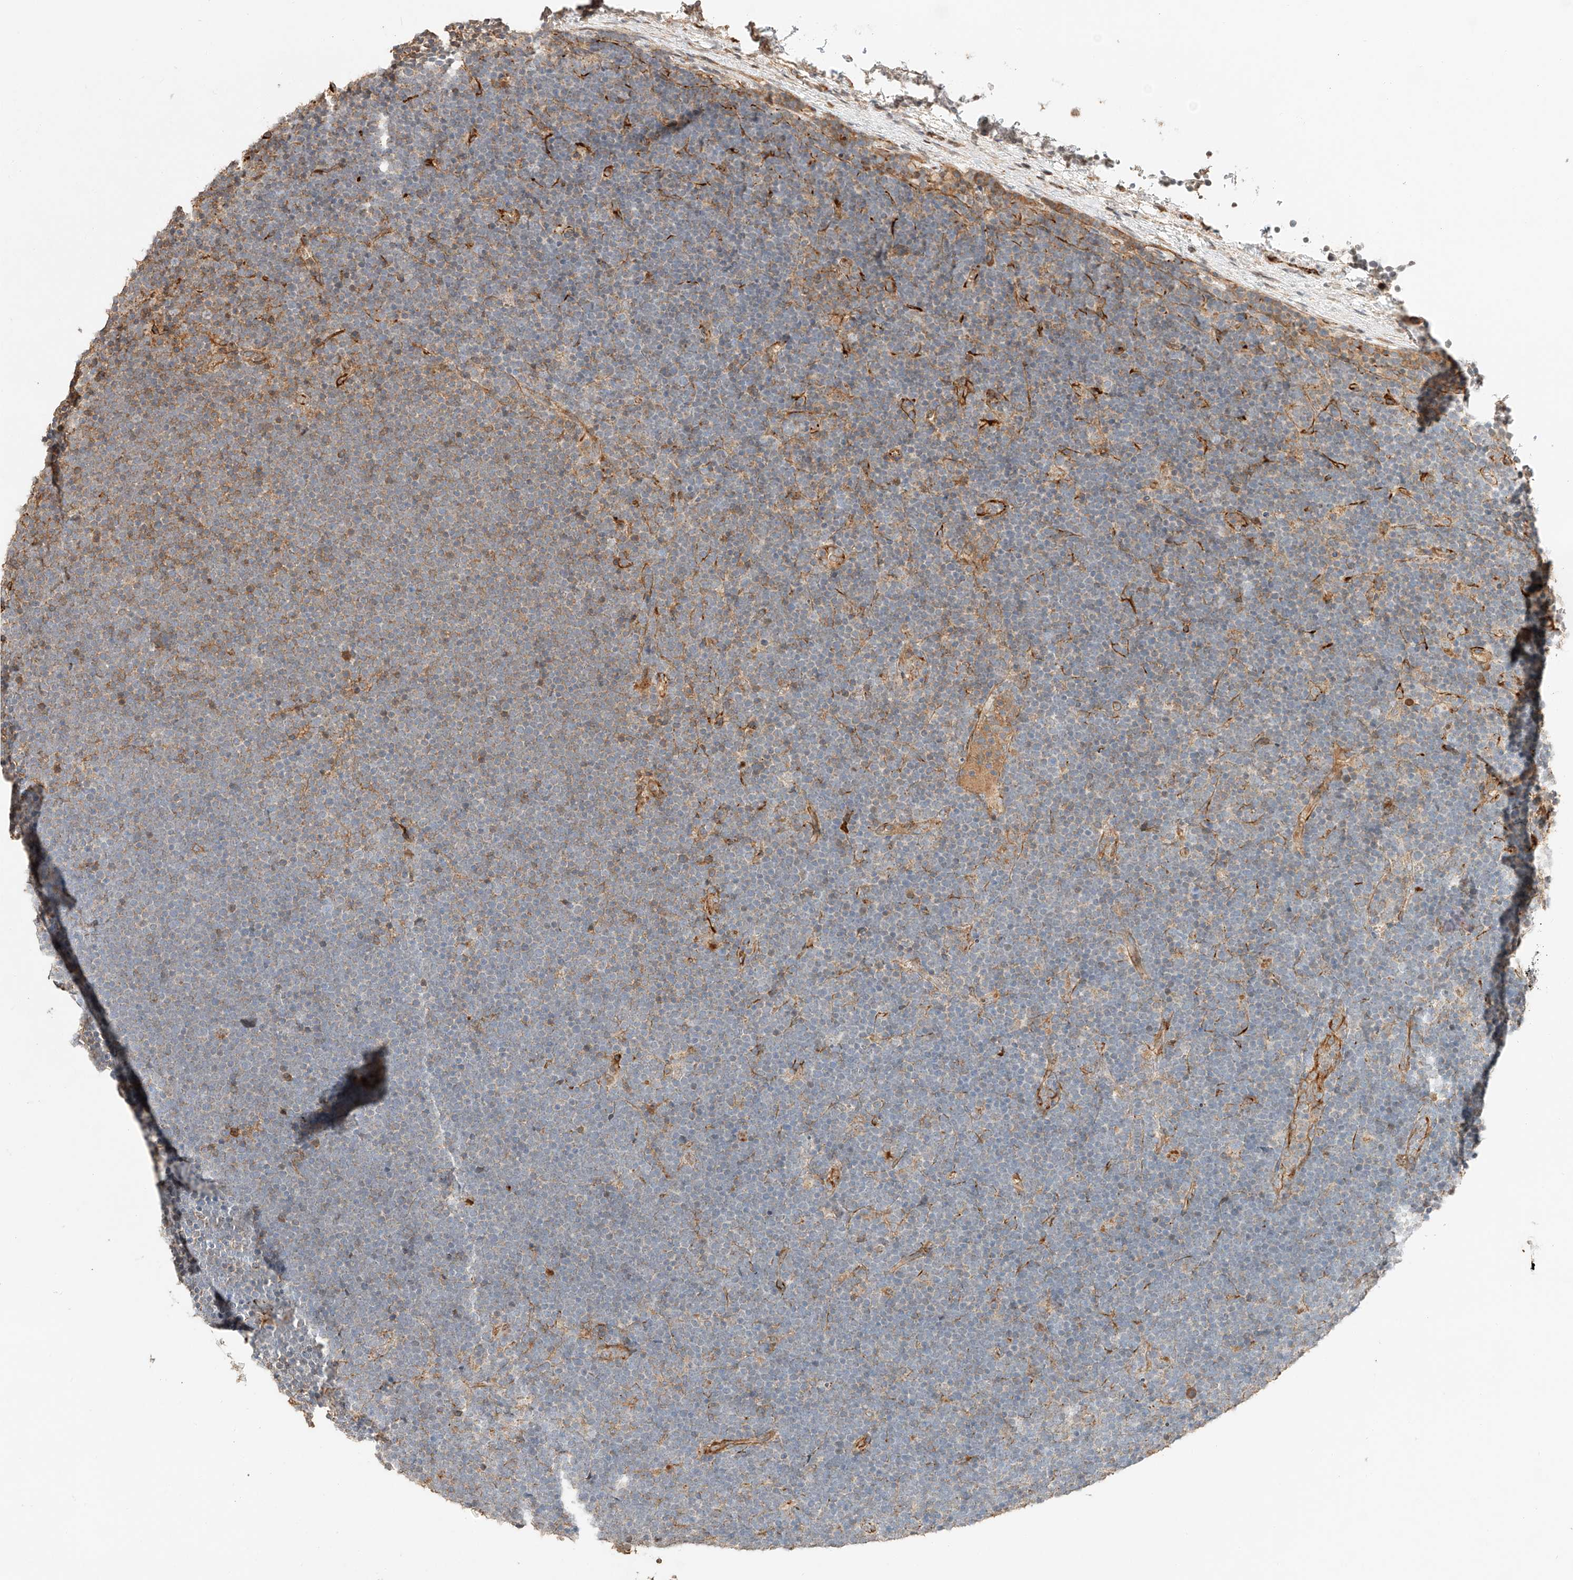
{"staining": {"intensity": "weak", "quantity": "<25%", "location": "cytoplasmic/membranous"}, "tissue": "lymphoma", "cell_type": "Tumor cells", "image_type": "cancer", "snomed": [{"axis": "morphology", "description": "Malignant lymphoma, non-Hodgkin's type, High grade"}, {"axis": "topography", "description": "Lymph node"}], "caption": "DAB immunohistochemical staining of lymphoma exhibits no significant staining in tumor cells.", "gene": "SUSD6", "patient": {"sex": "male", "age": 13}}